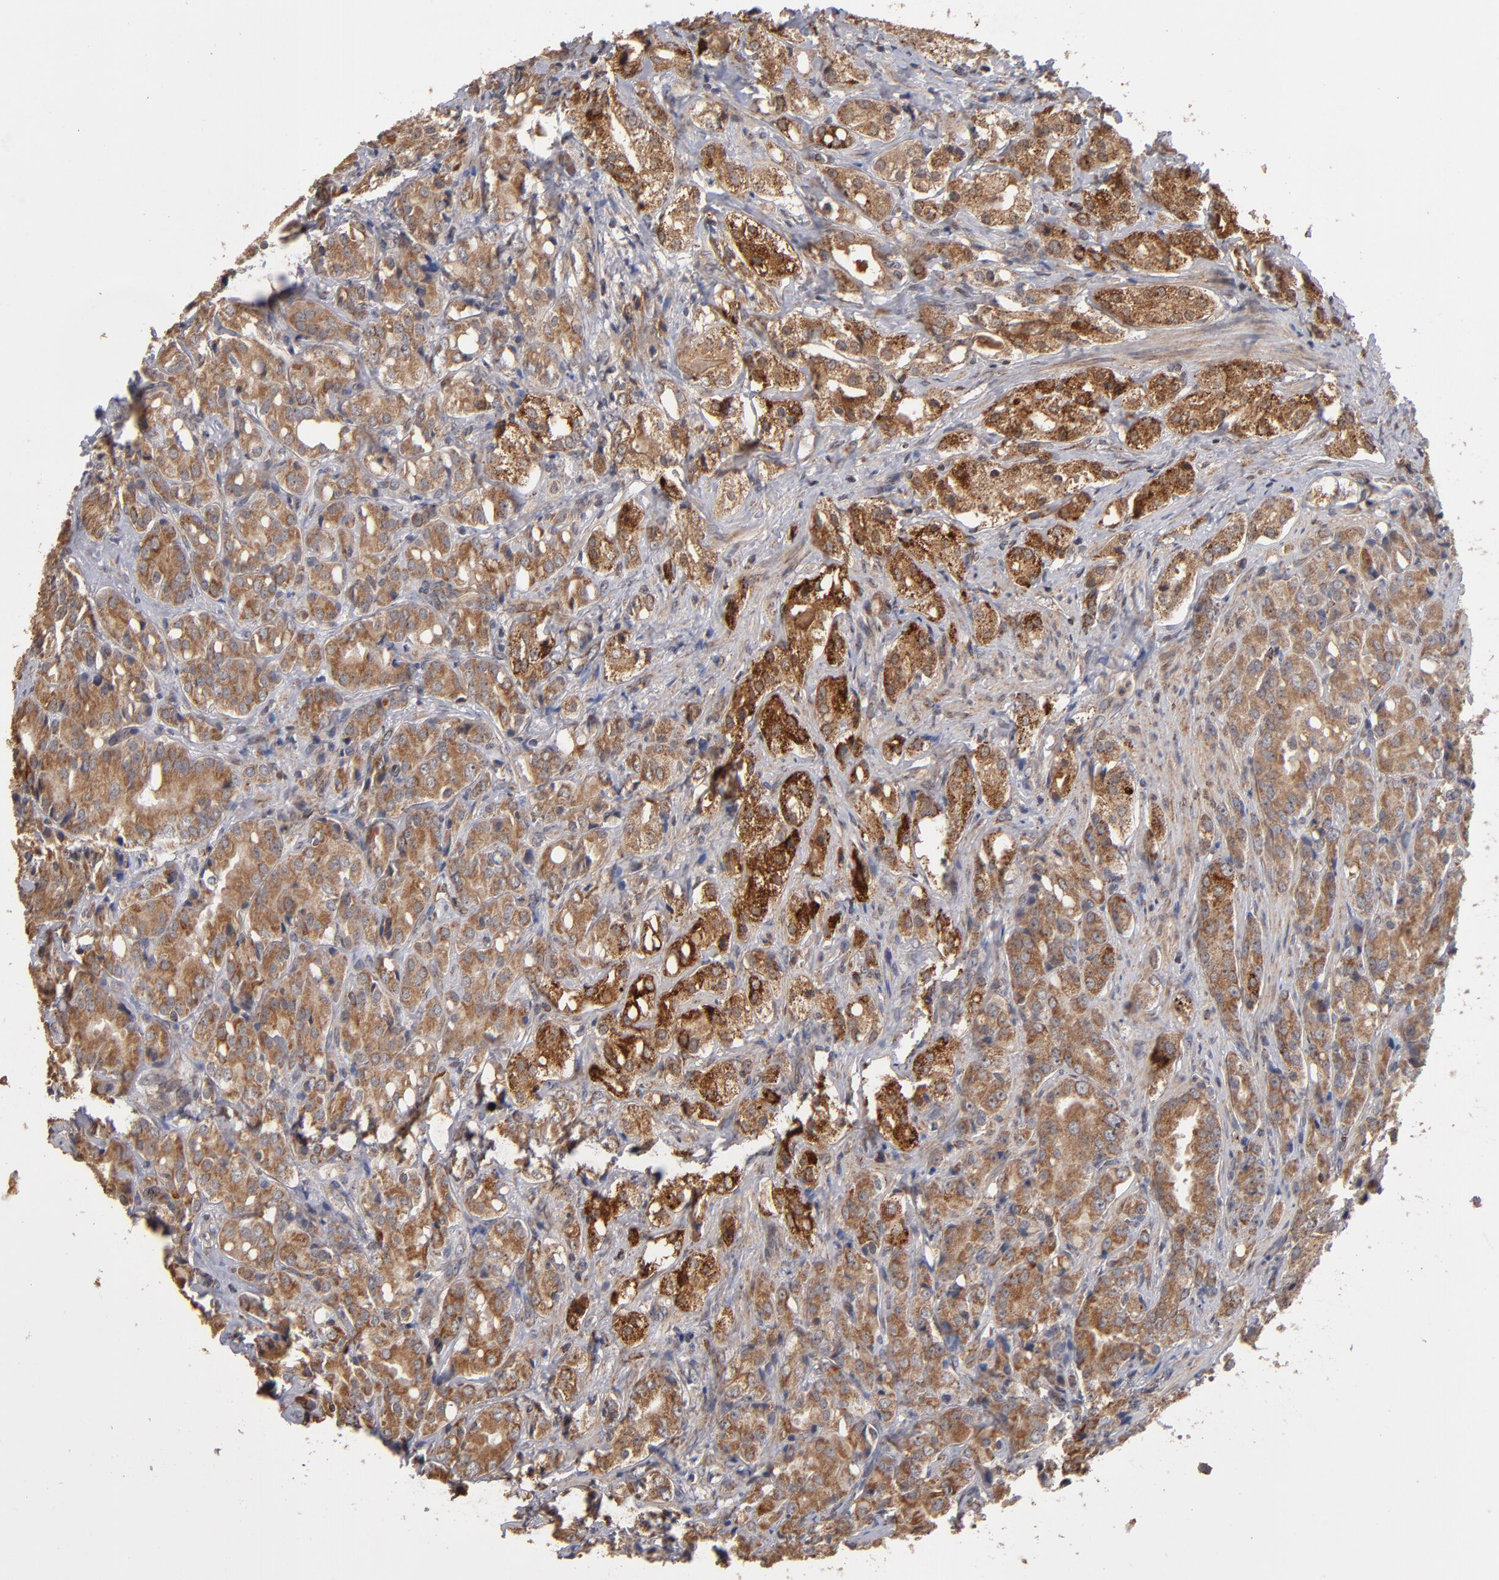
{"staining": {"intensity": "moderate", "quantity": ">75%", "location": "cytoplasmic/membranous"}, "tissue": "prostate cancer", "cell_type": "Tumor cells", "image_type": "cancer", "snomed": [{"axis": "morphology", "description": "Adenocarcinoma, High grade"}, {"axis": "topography", "description": "Prostate"}], "caption": "DAB immunohistochemical staining of human adenocarcinoma (high-grade) (prostate) shows moderate cytoplasmic/membranous protein positivity in about >75% of tumor cells.", "gene": "MIPOL1", "patient": {"sex": "male", "age": 68}}